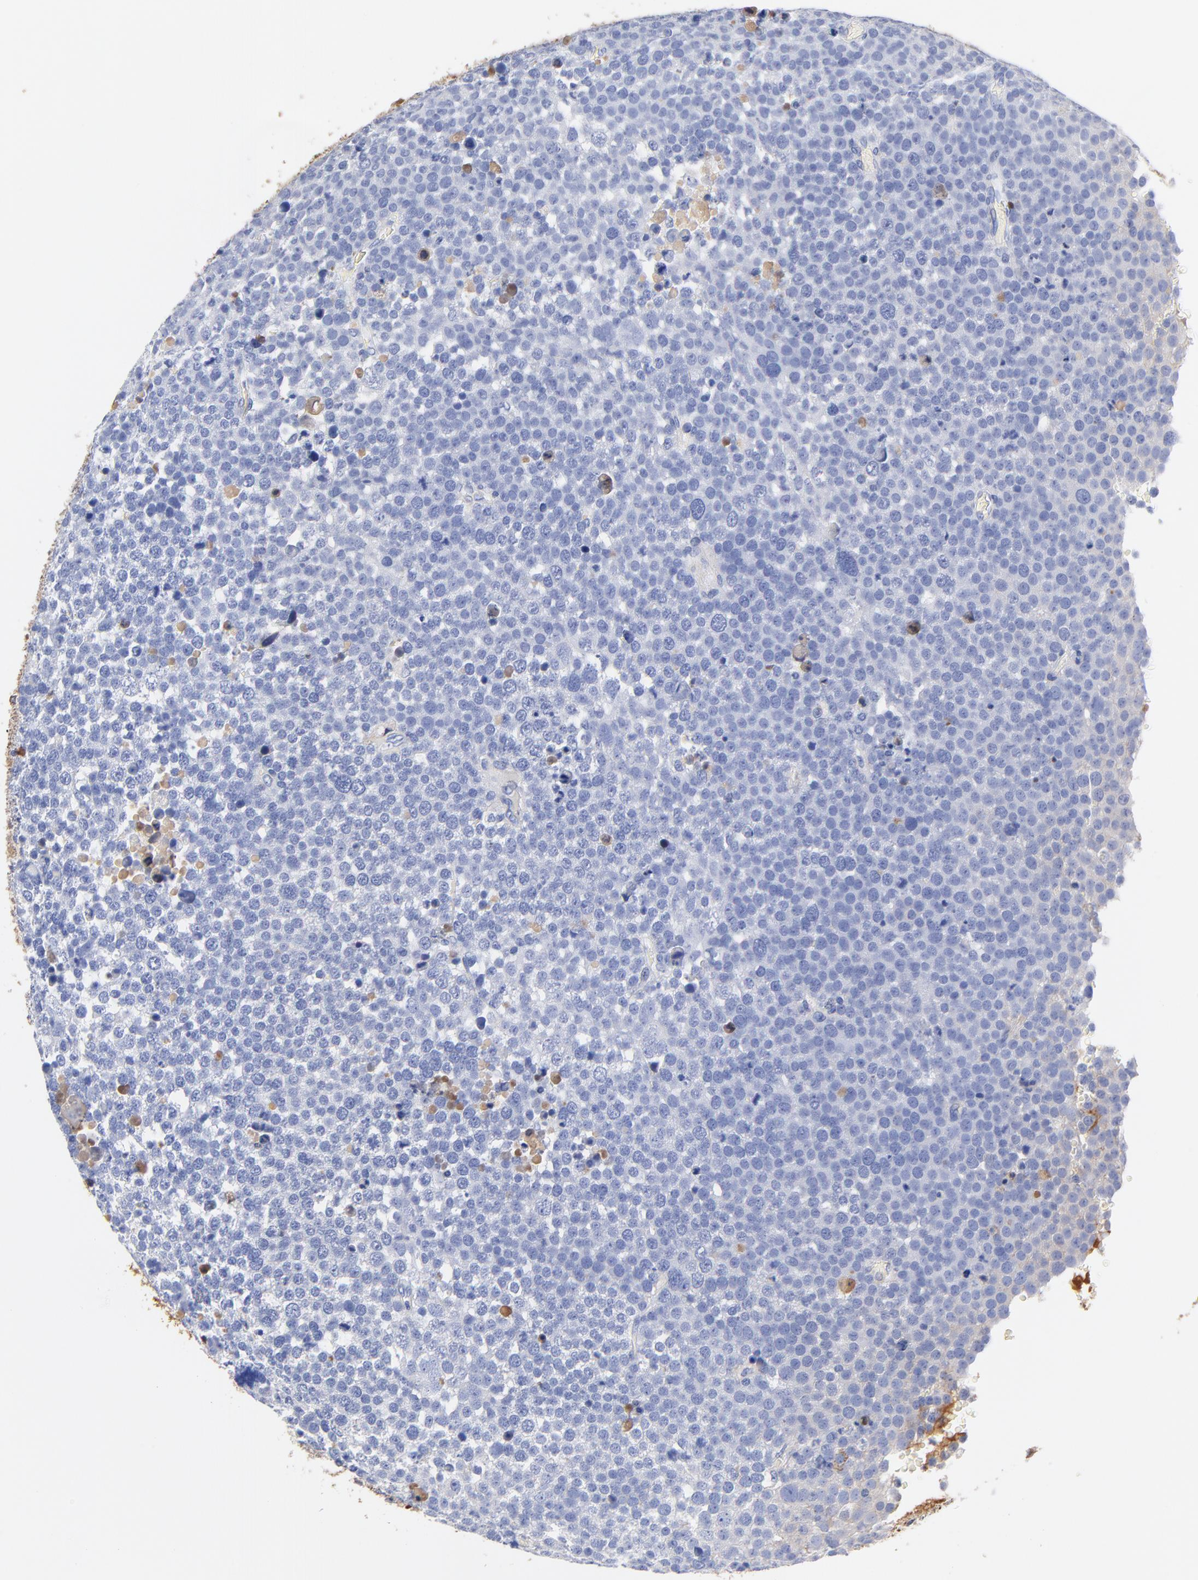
{"staining": {"intensity": "weak", "quantity": "<25%", "location": "cytoplasmic/membranous"}, "tissue": "testis cancer", "cell_type": "Tumor cells", "image_type": "cancer", "snomed": [{"axis": "morphology", "description": "Seminoma, NOS"}, {"axis": "topography", "description": "Testis"}], "caption": "High power microscopy histopathology image of an IHC micrograph of testis cancer (seminoma), revealing no significant expression in tumor cells. The staining is performed using DAB brown chromogen with nuclei counter-stained in using hematoxylin.", "gene": "IGLV3-10", "patient": {"sex": "male", "age": 71}}